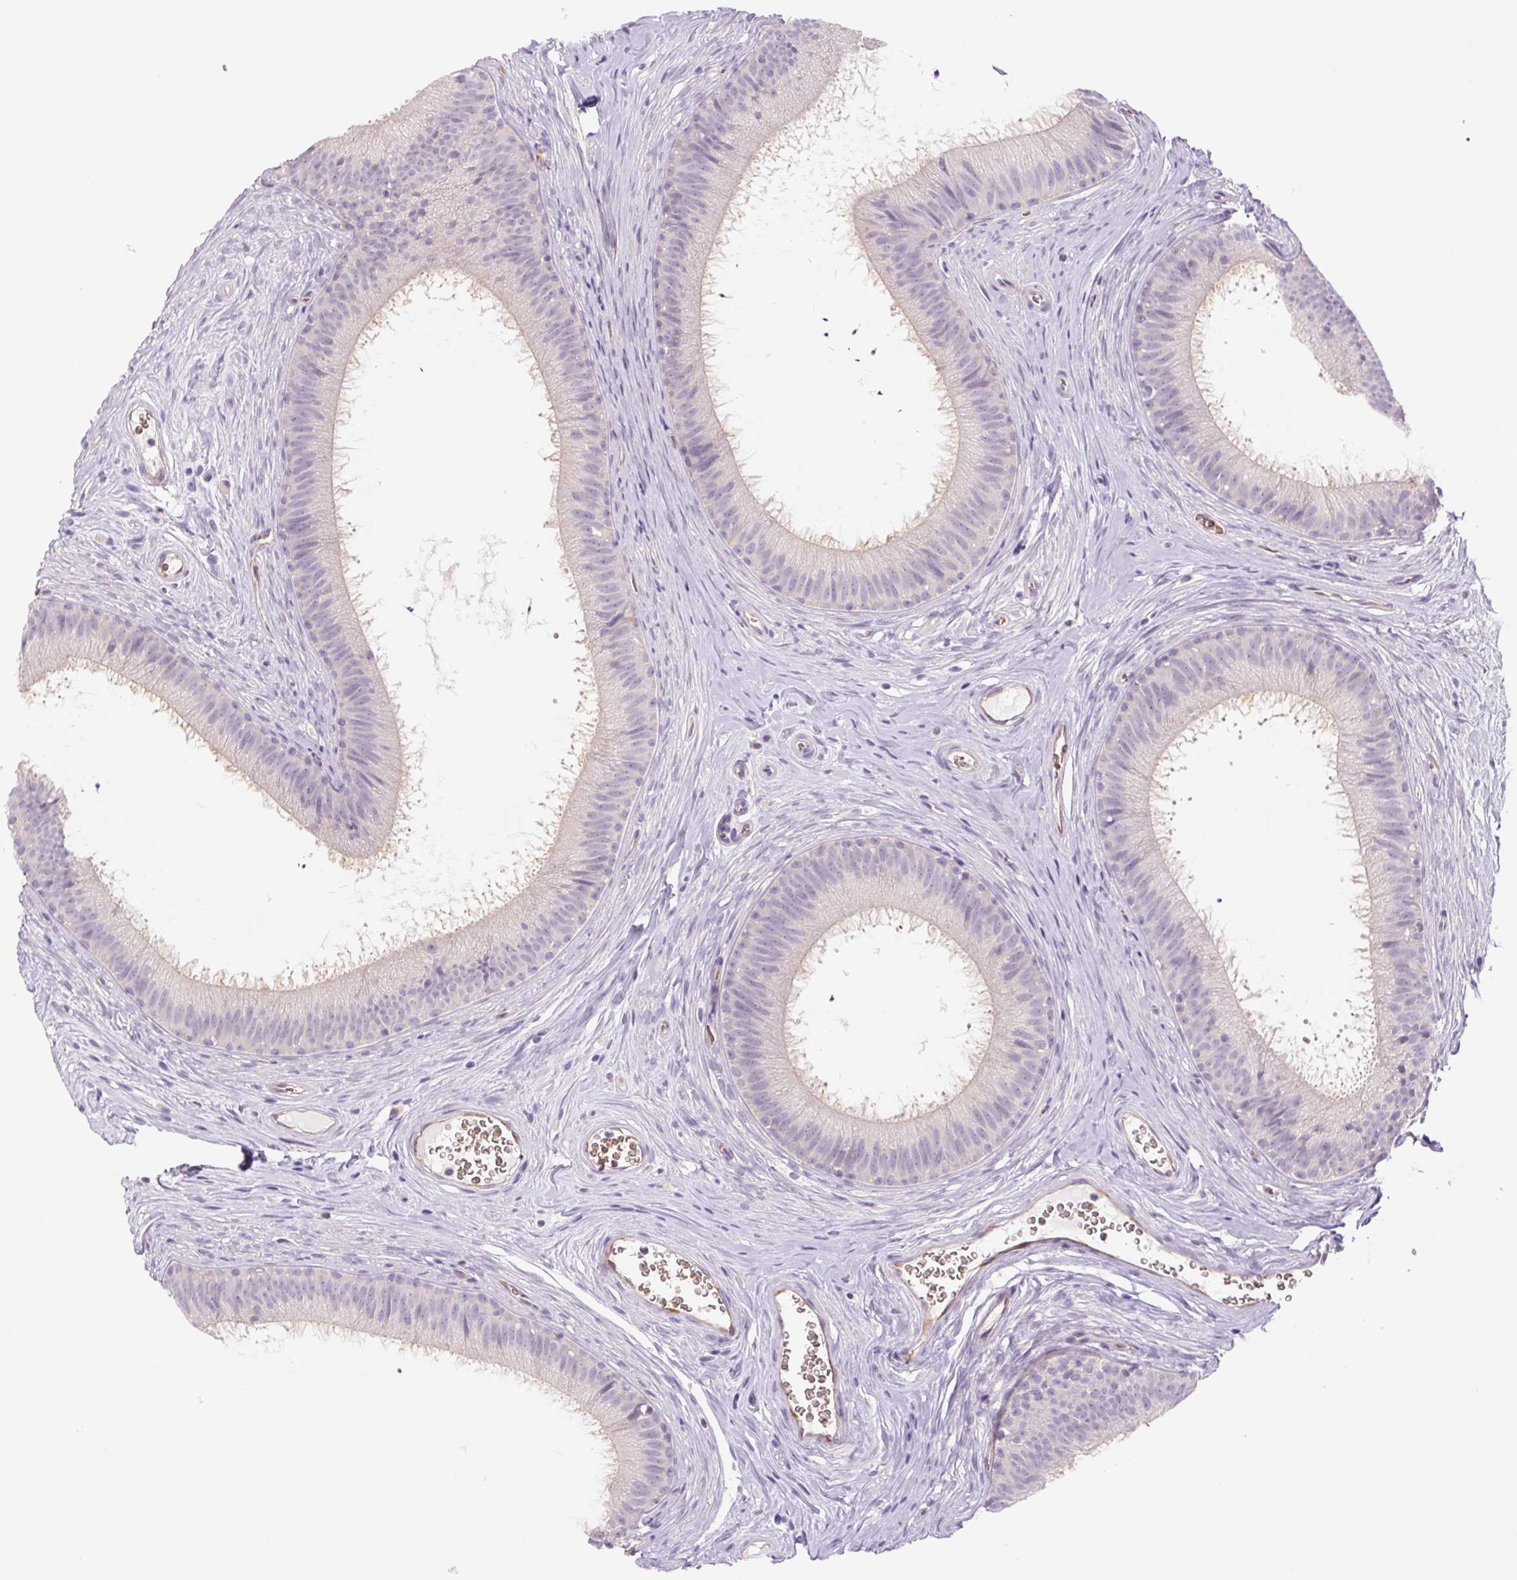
{"staining": {"intensity": "weak", "quantity": "25%-75%", "location": "cytoplasmic/membranous"}, "tissue": "epididymis", "cell_type": "Glandular cells", "image_type": "normal", "snomed": [{"axis": "morphology", "description": "Normal tissue, NOS"}, {"axis": "topography", "description": "Epididymis"}], "caption": "Protein staining of unremarkable epididymis displays weak cytoplasmic/membranous expression in about 25%-75% of glandular cells.", "gene": "IGFL3", "patient": {"sex": "male", "age": 24}}